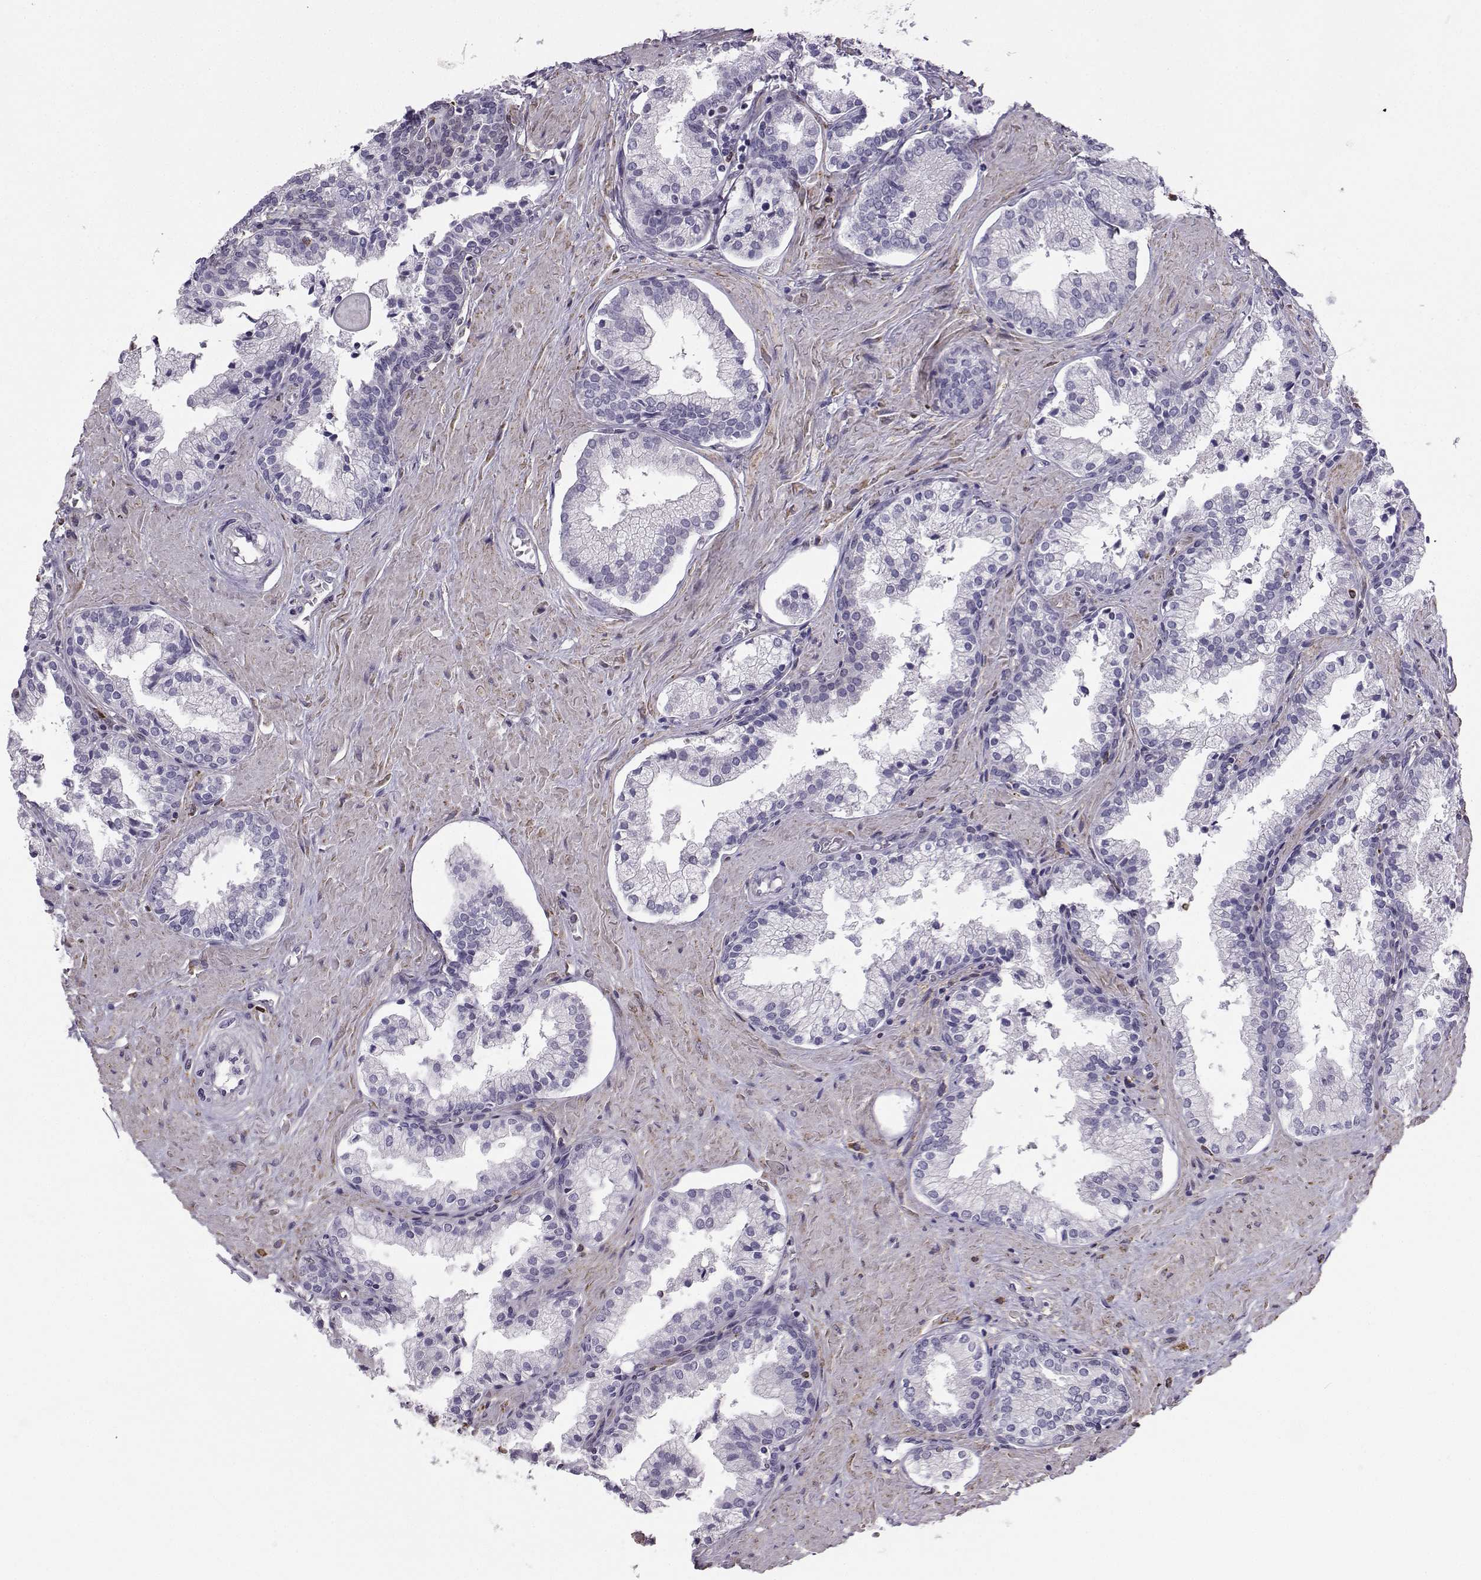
{"staining": {"intensity": "negative", "quantity": "none", "location": "none"}, "tissue": "prostate cancer", "cell_type": "Tumor cells", "image_type": "cancer", "snomed": [{"axis": "morphology", "description": "Adenocarcinoma, NOS"}, {"axis": "topography", "description": "Prostate and seminal vesicle, NOS"}, {"axis": "topography", "description": "Prostate"}], "caption": "DAB immunohistochemical staining of prostate adenocarcinoma reveals no significant expression in tumor cells. Nuclei are stained in blue.", "gene": "DCLK3", "patient": {"sex": "male", "age": 44}}